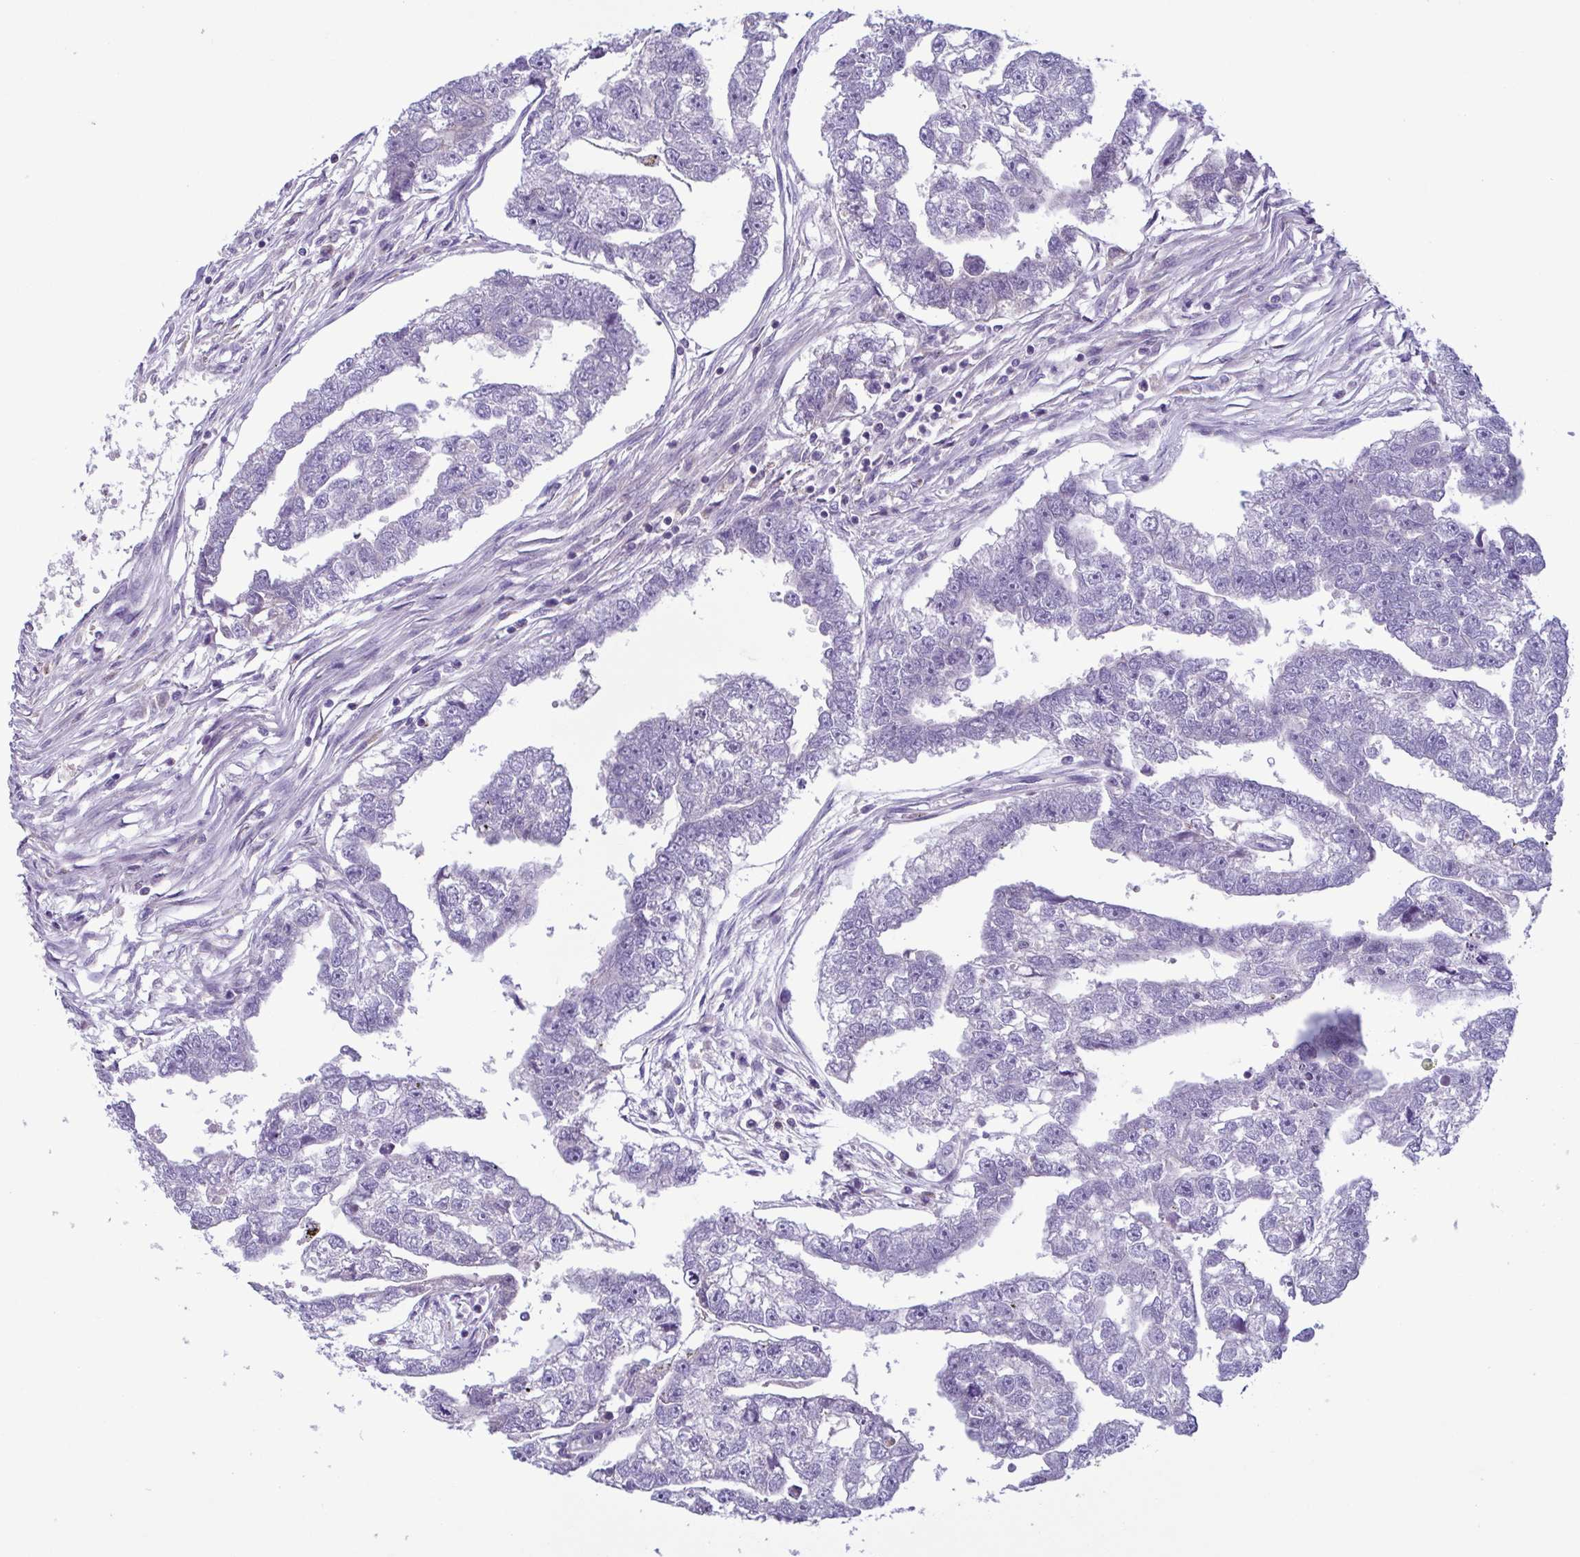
{"staining": {"intensity": "negative", "quantity": "none", "location": "none"}, "tissue": "testis cancer", "cell_type": "Tumor cells", "image_type": "cancer", "snomed": [{"axis": "morphology", "description": "Carcinoma, Embryonal, NOS"}, {"axis": "morphology", "description": "Teratoma, malignant, NOS"}, {"axis": "topography", "description": "Testis"}], "caption": "An image of human testis teratoma (malignant) is negative for staining in tumor cells. (DAB IHC, high magnification).", "gene": "F13B", "patient": {"sex": "male", "age": 44}}